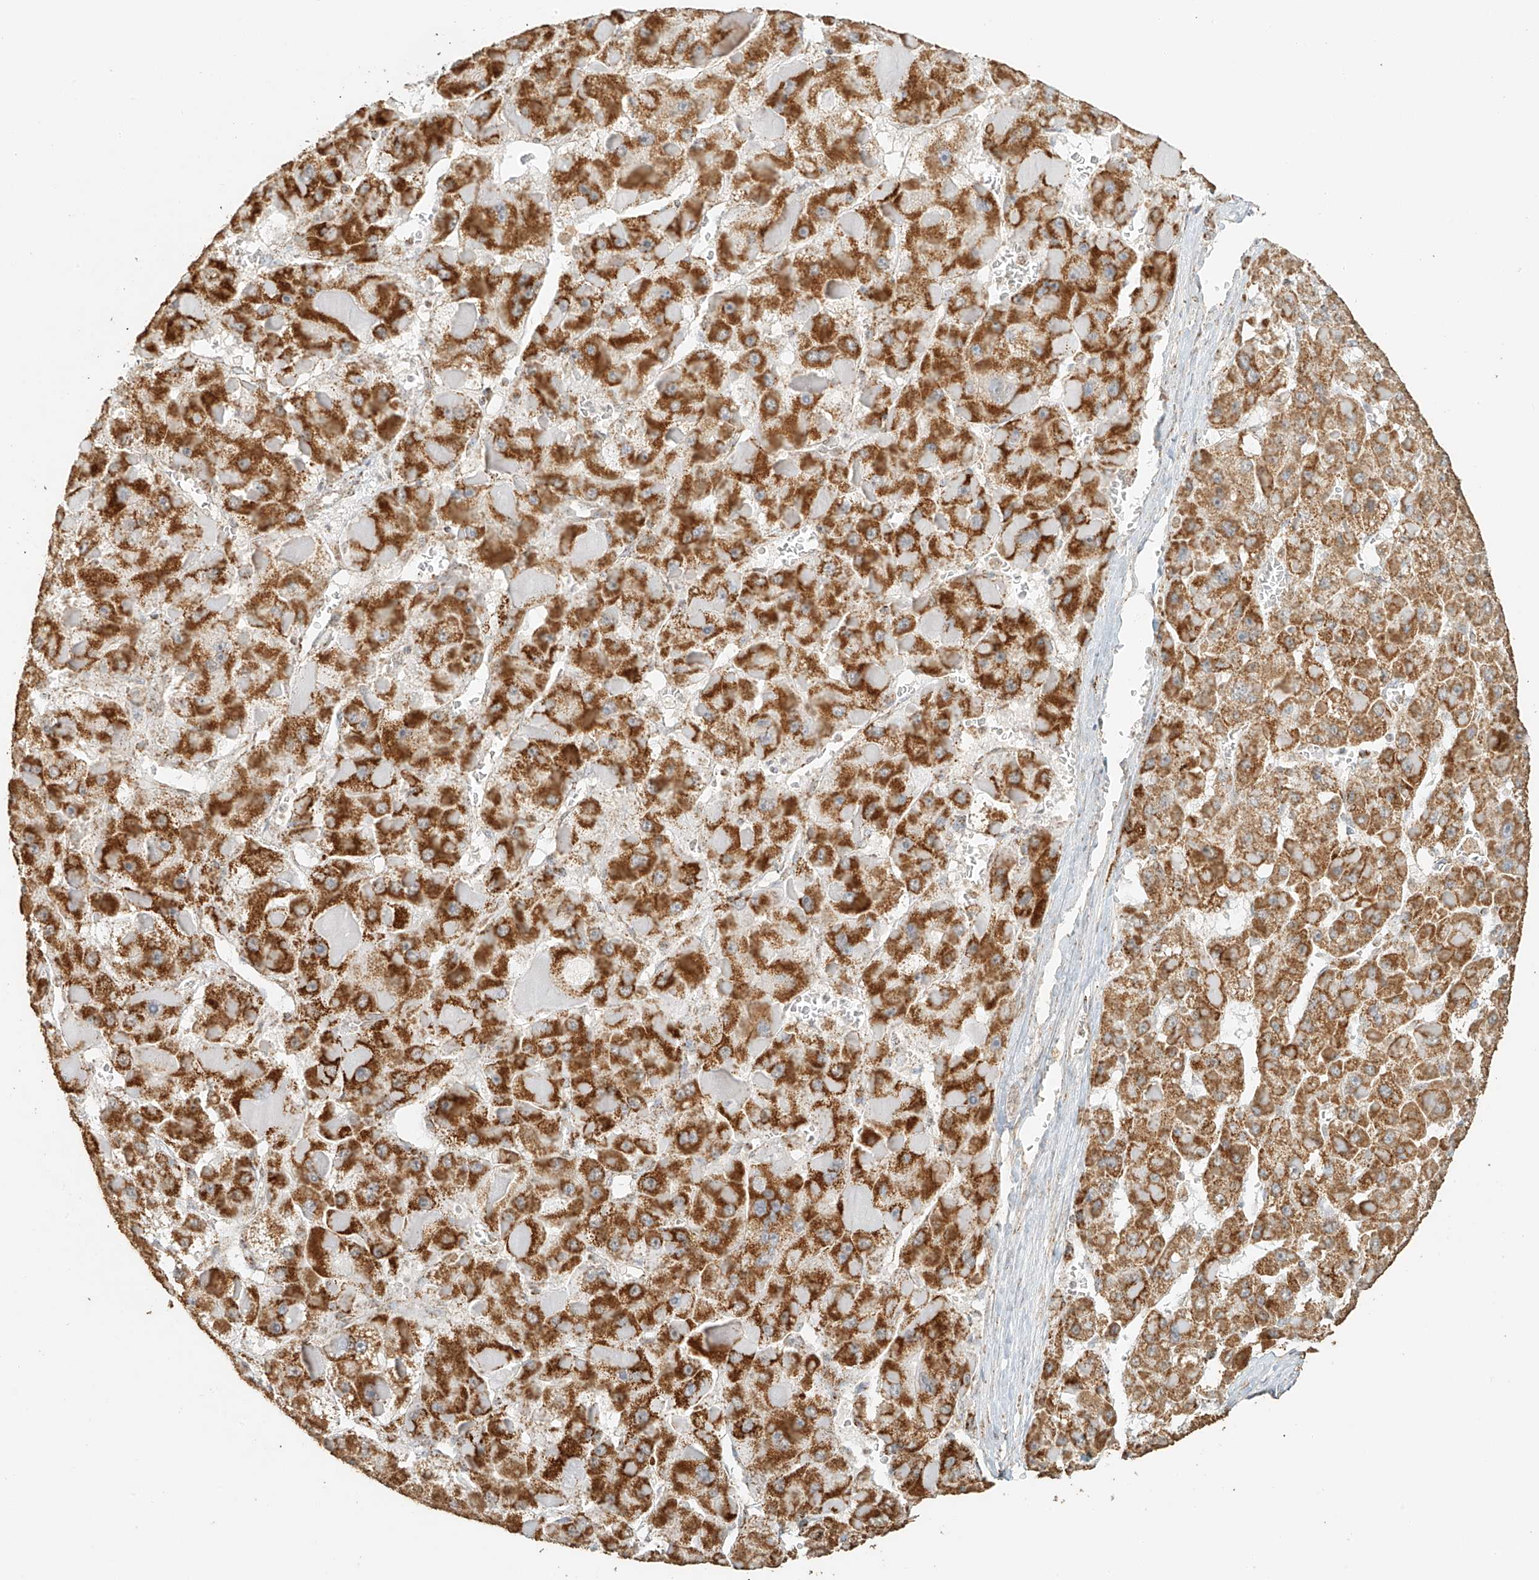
{"staining": {"intensity": "strong", "quantity": ">75%", "location": "cytoplasmic/membranous"}, "tissue": "liver cancer", "cell_type": "Tumor cells", "image_type": "cancer", "snomed": [{"axis": "morphology", "description": "Carcinoma, Hepatocellular, NOS"}, {"axis": "topography", "description": "Liver"}], "caption": "Liver cancer (hepatocellular carcinoma) was stained to show a protein in brown. There is high levels of strong cytoplasmic/membranous expression in approximately >75% of tumor cells. Nuclei are stained in blue.", "gene": "MIPEP", "patient": {"sex": "female", "age": 73}}